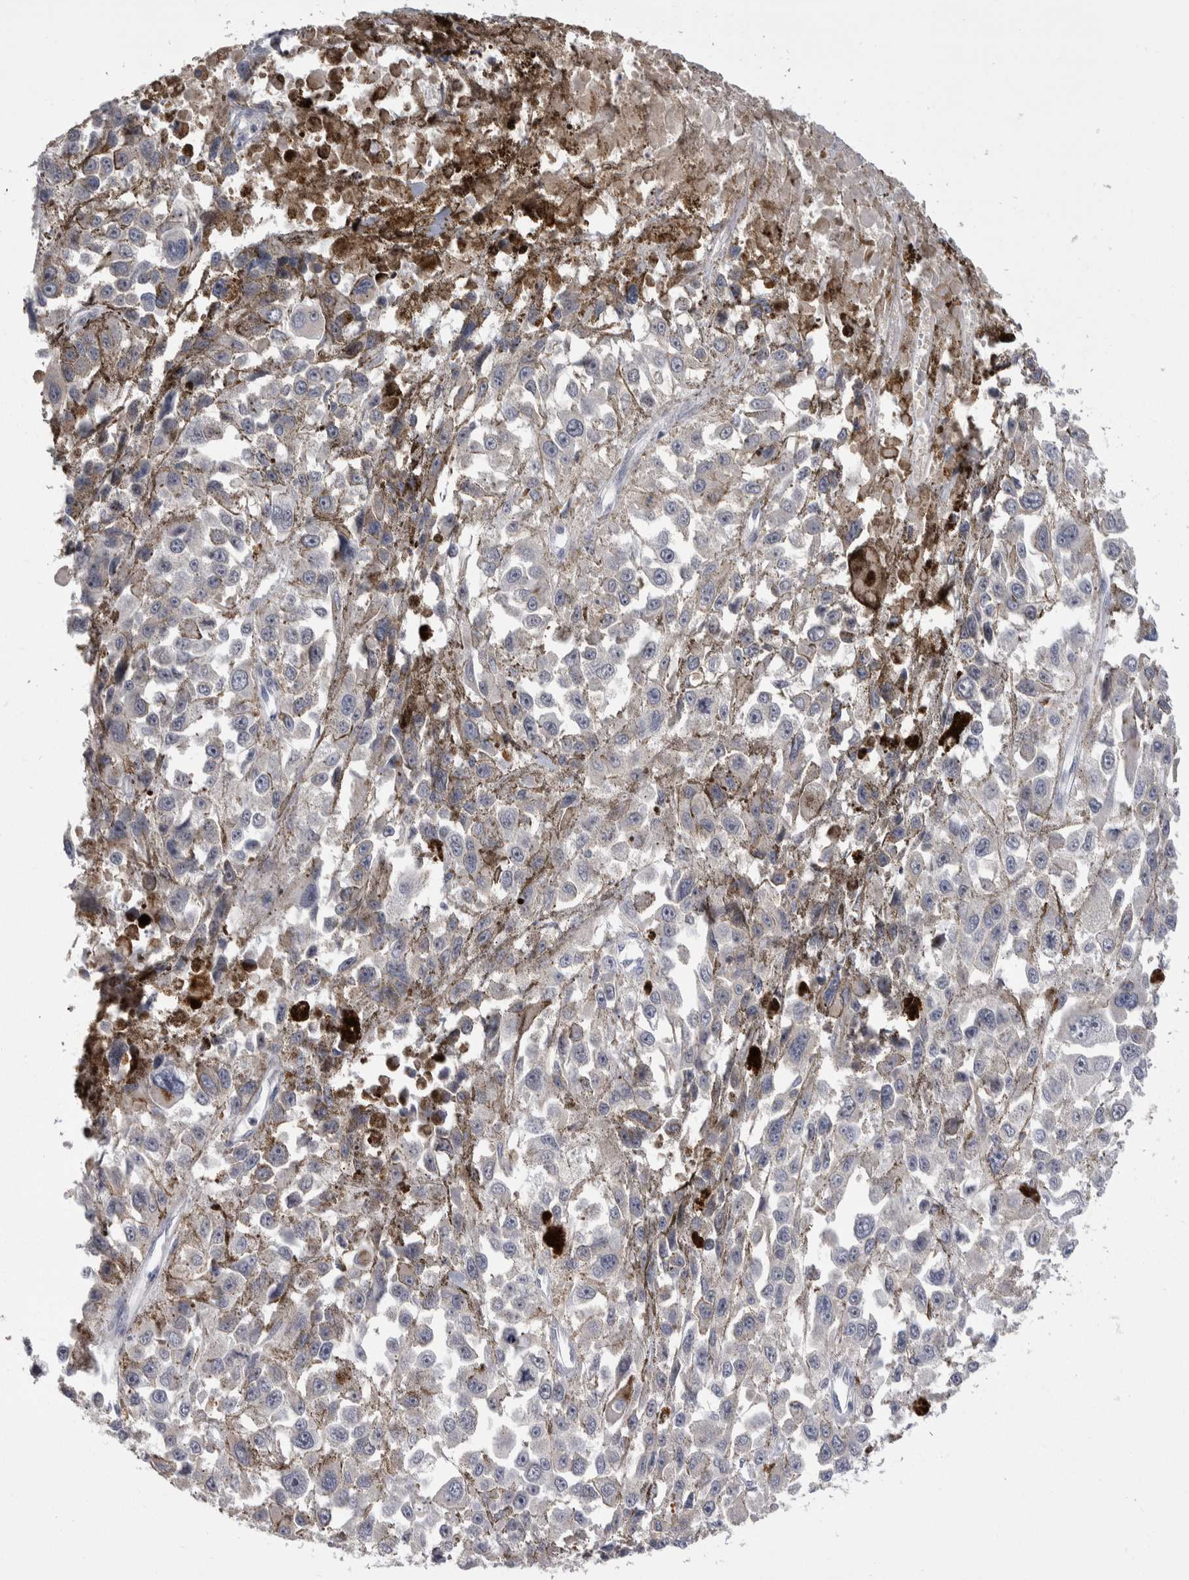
{"staining": {"intensity": "negative", "quantity": "none", "location": "none"}, "tissue": "melanoma", "cell_type": "Tumor cells", "image_type": "cancer", "snomed": [{"axis": "morphology", "description": "Malignant melanoma, Metastatic site"}, {"axis": "topography", "description": "Lymph node"}], "caption": "Immunohistochemical staining of human malignant melanoma (metastatic site) displays no significant positivity in tumor cells. Nuclei are stained in blue.", "gene": "CEP295NL", "patient": {"sex": "male", "age": 59}}